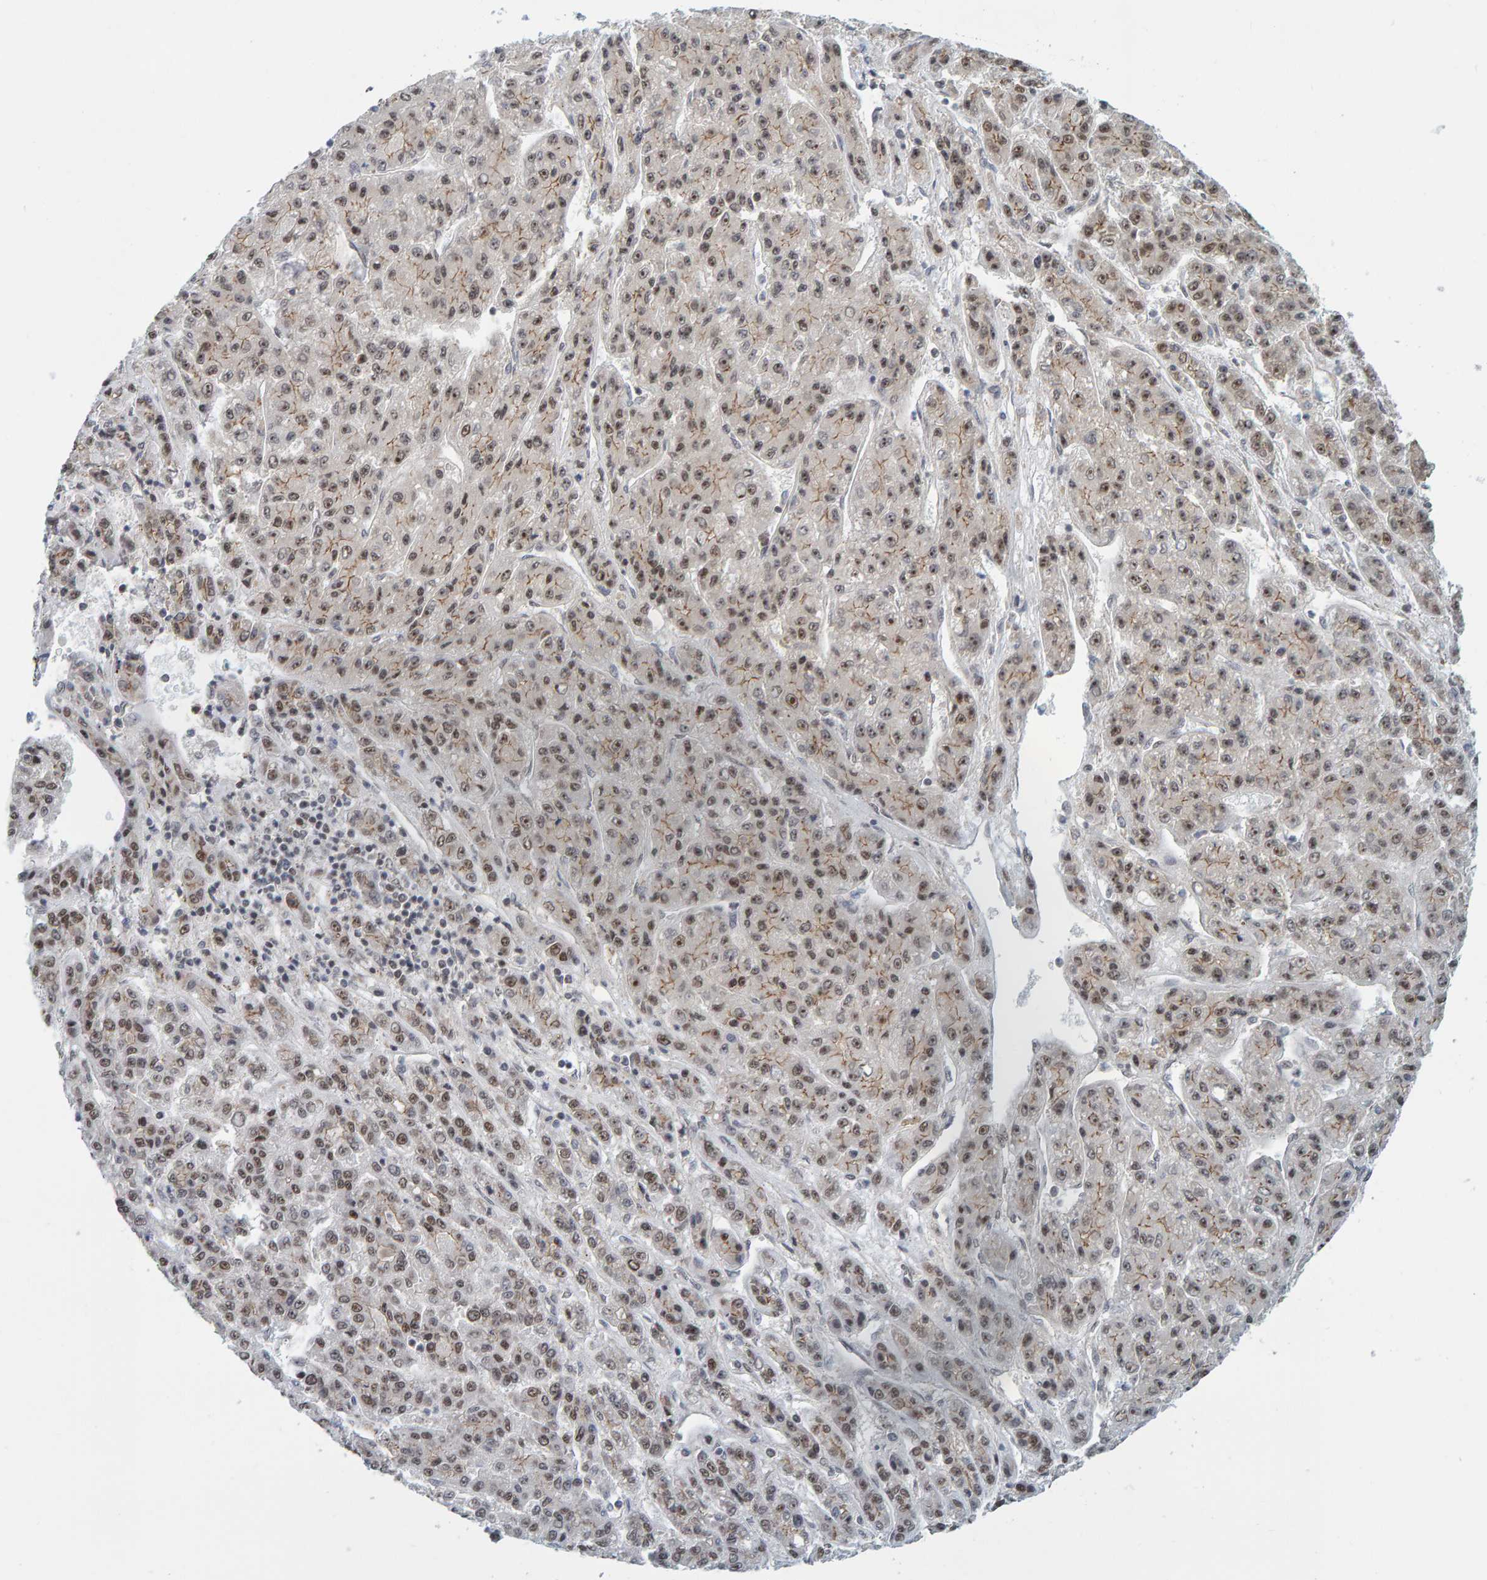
{"staining": {"intensity": "moderate", "quantity": ">75%", "location": "nuclear"}, "tissue": "liver cancer", "cell_type": "Tumor cells", "image_type": "cancer", "snomed": [{"axis": "morphology", "description": "Carcinoma, Hepatocellular, NOS"}, {"axis": "topography", "description": "Liver"}], "caption": "Approximately >75% of tumor cells in hepatocellular carcinoma (liver) demonstrate moderate nuclear protein positivity as visualized by brown immunohistochemical staining.", "gene": "POLR1E", "patient": {"sex": "male", "age": 70}}